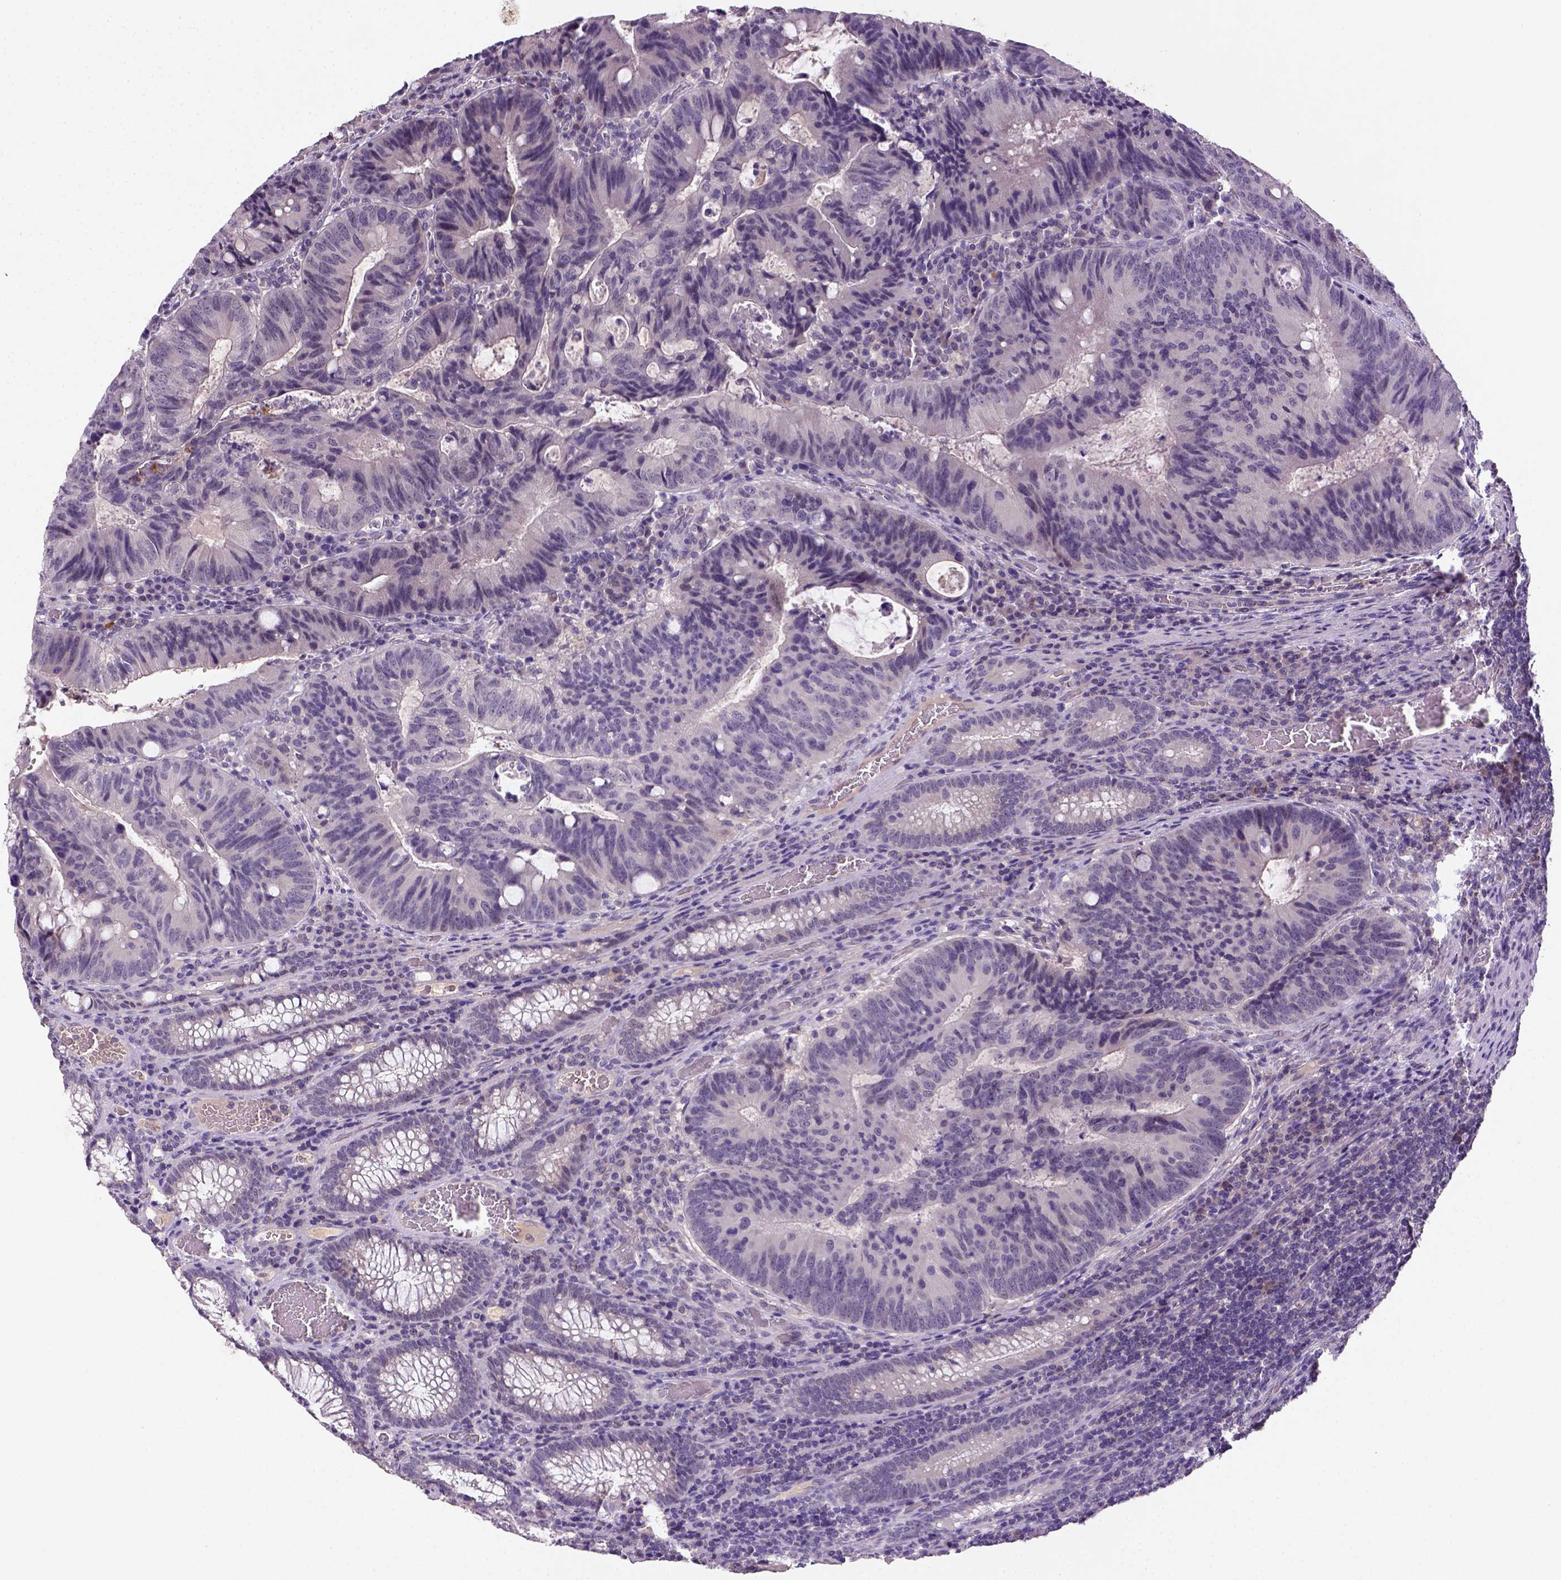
{"staining": {"intensity": "negative", "quantity": "none", "location": "none"}, "tissue": "colorectal cancer", "cell_type": "Tumor cells", "image_type": "cancer", "snomed": [{"axis": "morphology", "description": "Adenocarcinoma, NOS"}, {"axis": "topography", "description": "Colon"}], "caption": "High magnification brightfield microscopy of adenocarcinoma (colorectal) stained with DAB (brown) and counterstained with hematoxylin (blue): tumor cells show no significant expression.", "gene": "NLGN2", "patient": {"sex": "male", "age": 67}}